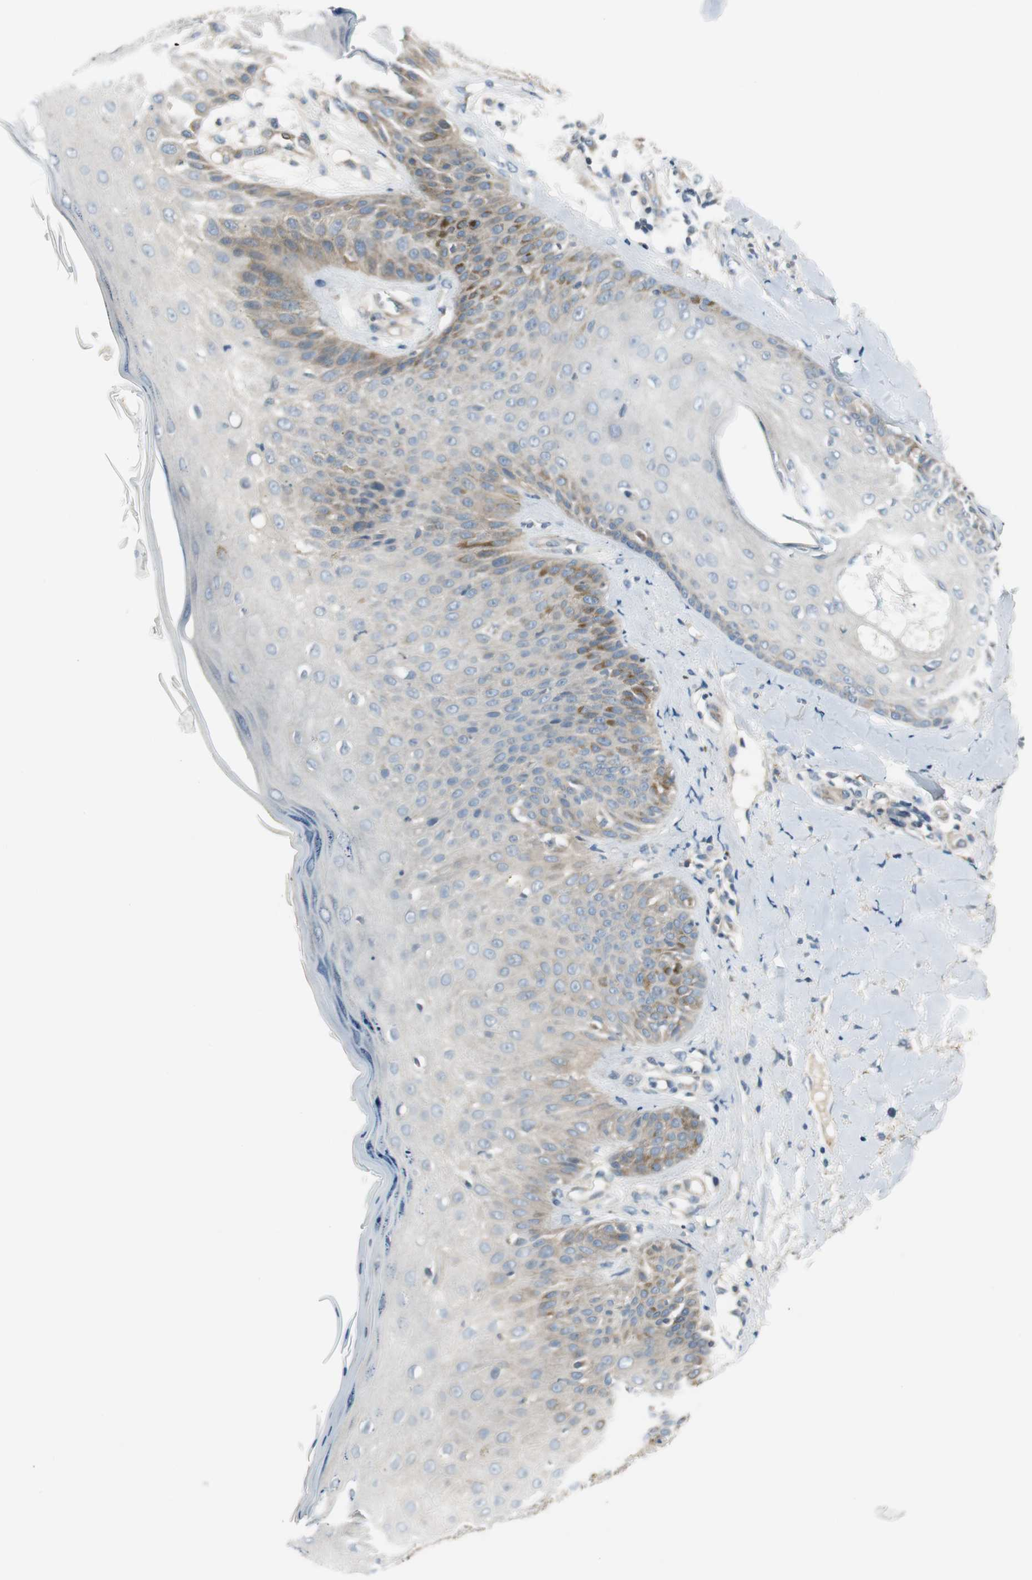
{"staining": {"intensity": "weak", "quantity": "25%-75%", "location": "cytoplasmic/membranous"}, "tissue": "skin cancer", "cell_type": "Tumor cells", "image_type": "cancer", "snomed": [{"axis": "morphology", "description": "Squamous cell carcinoma, NOS"}, {"axis": "topography", "description": "Skin"}], "caption": "Human skin cancer (squamous cell carcinoma) stained for a protein (brown) displays weak cytoplasmic/membranous positive expression in approximately 25%-75% of tumor cells.", "gene": "PRKAA1", "patient": {"sex": "male", "age": 24}}